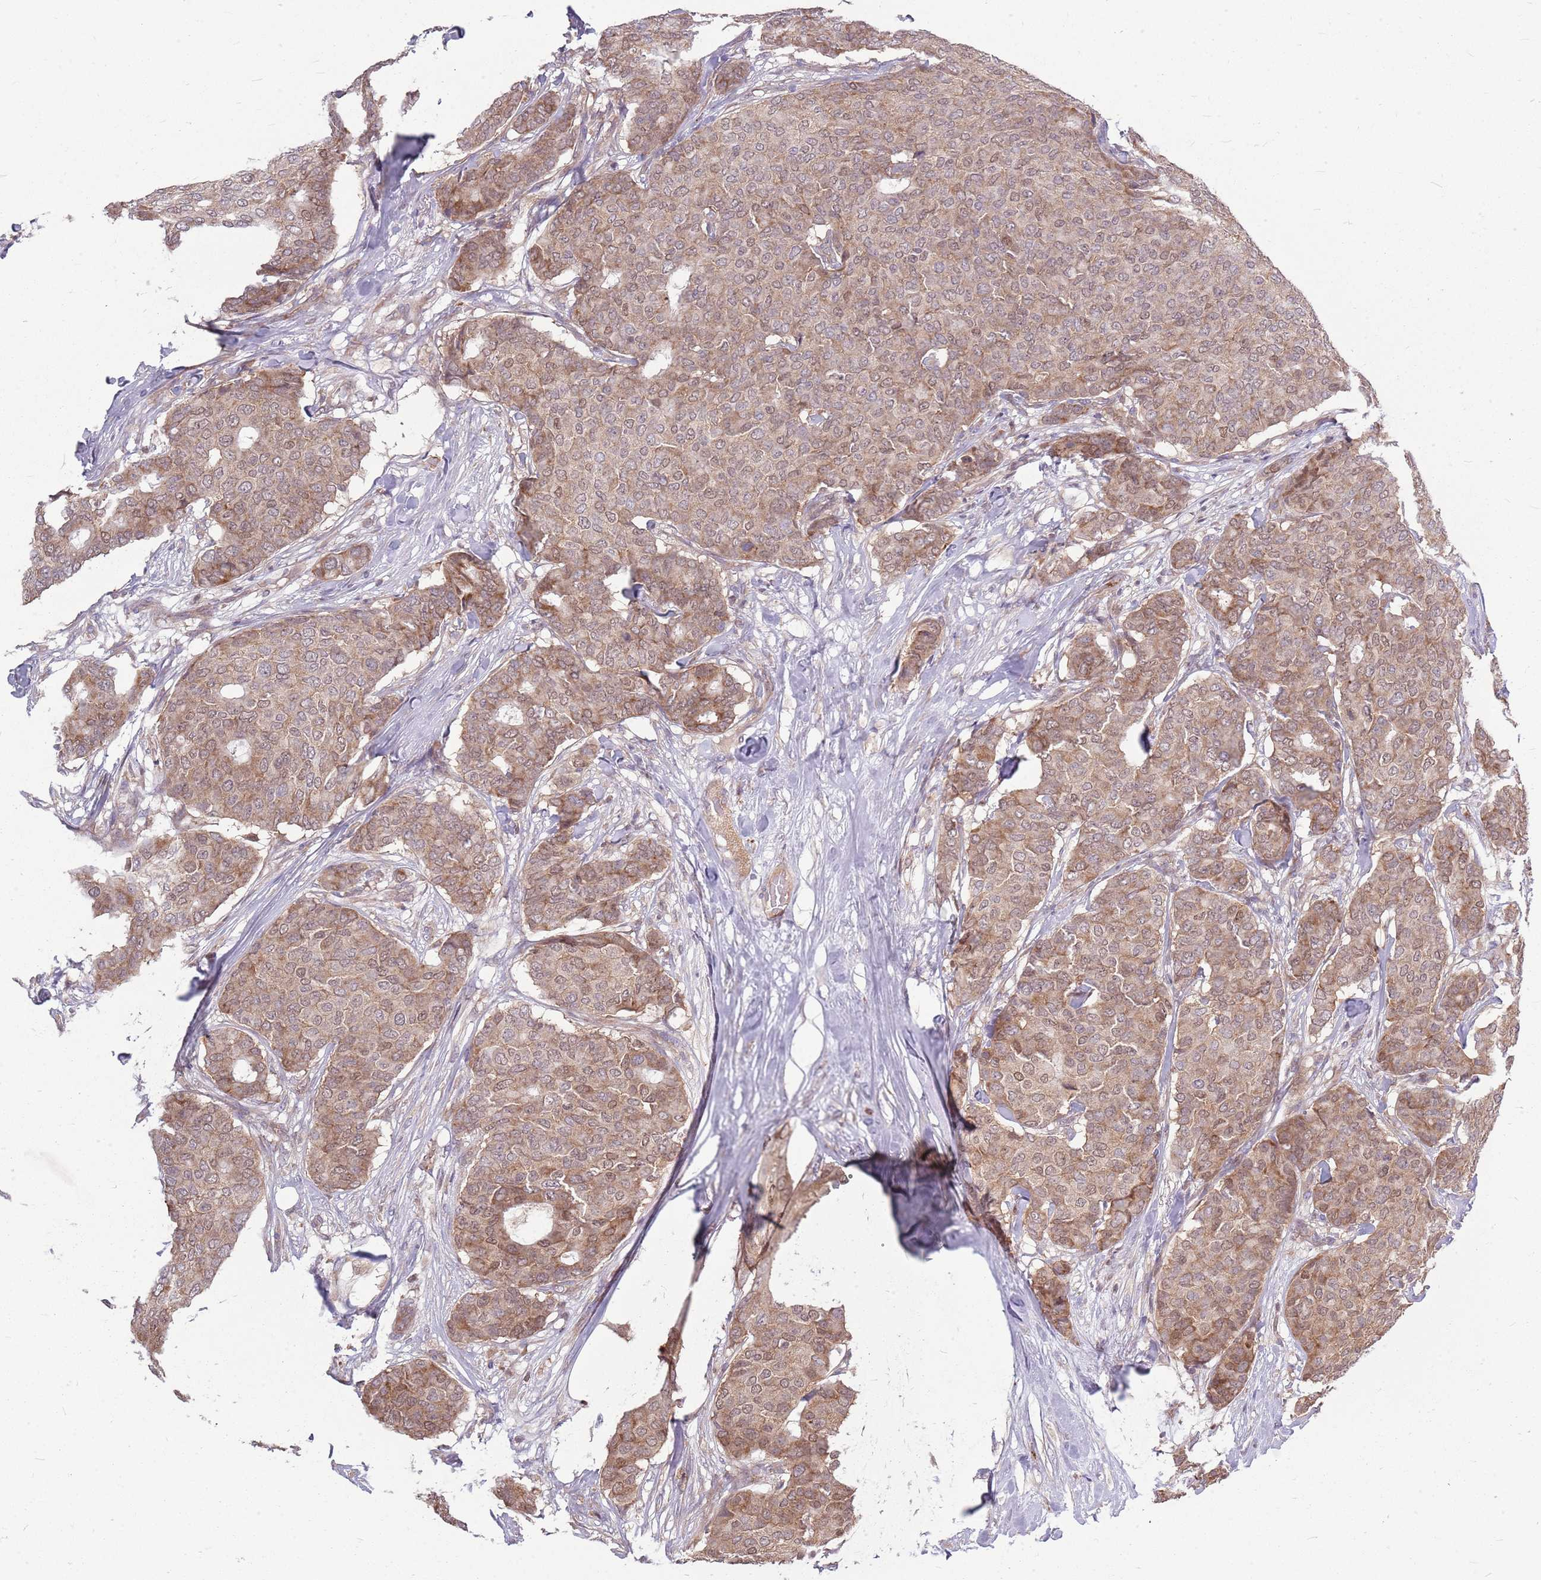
{"staining": {"intensity": "moderate", "quantity": ">75%", "location": "cytoplasmic/membranous,nuclear"}, "tissue": "breast cancer", "cell_type": "Tumor cells", "image_type": "cancer", "snomed": [{"axis": "morphology", "description": "Duct carcinoma"}, {"axis": "topography", "description": "Breast"}], "caption": "Immunohistochemistry (IHC) image of neoplastic tissue: human breast cancer (invasive ductal carcinoma) stained using immunohistochemistry demonstrates medium levels of moderate protein expression localized specifically in the cytoplasmic/membranous and nuclear of tumor cells, appearing as a cytoplasmic/membranous and nuclear brown color.", "gene": "PPP1R27", "patient": {"sex": "female", "age": 75}}